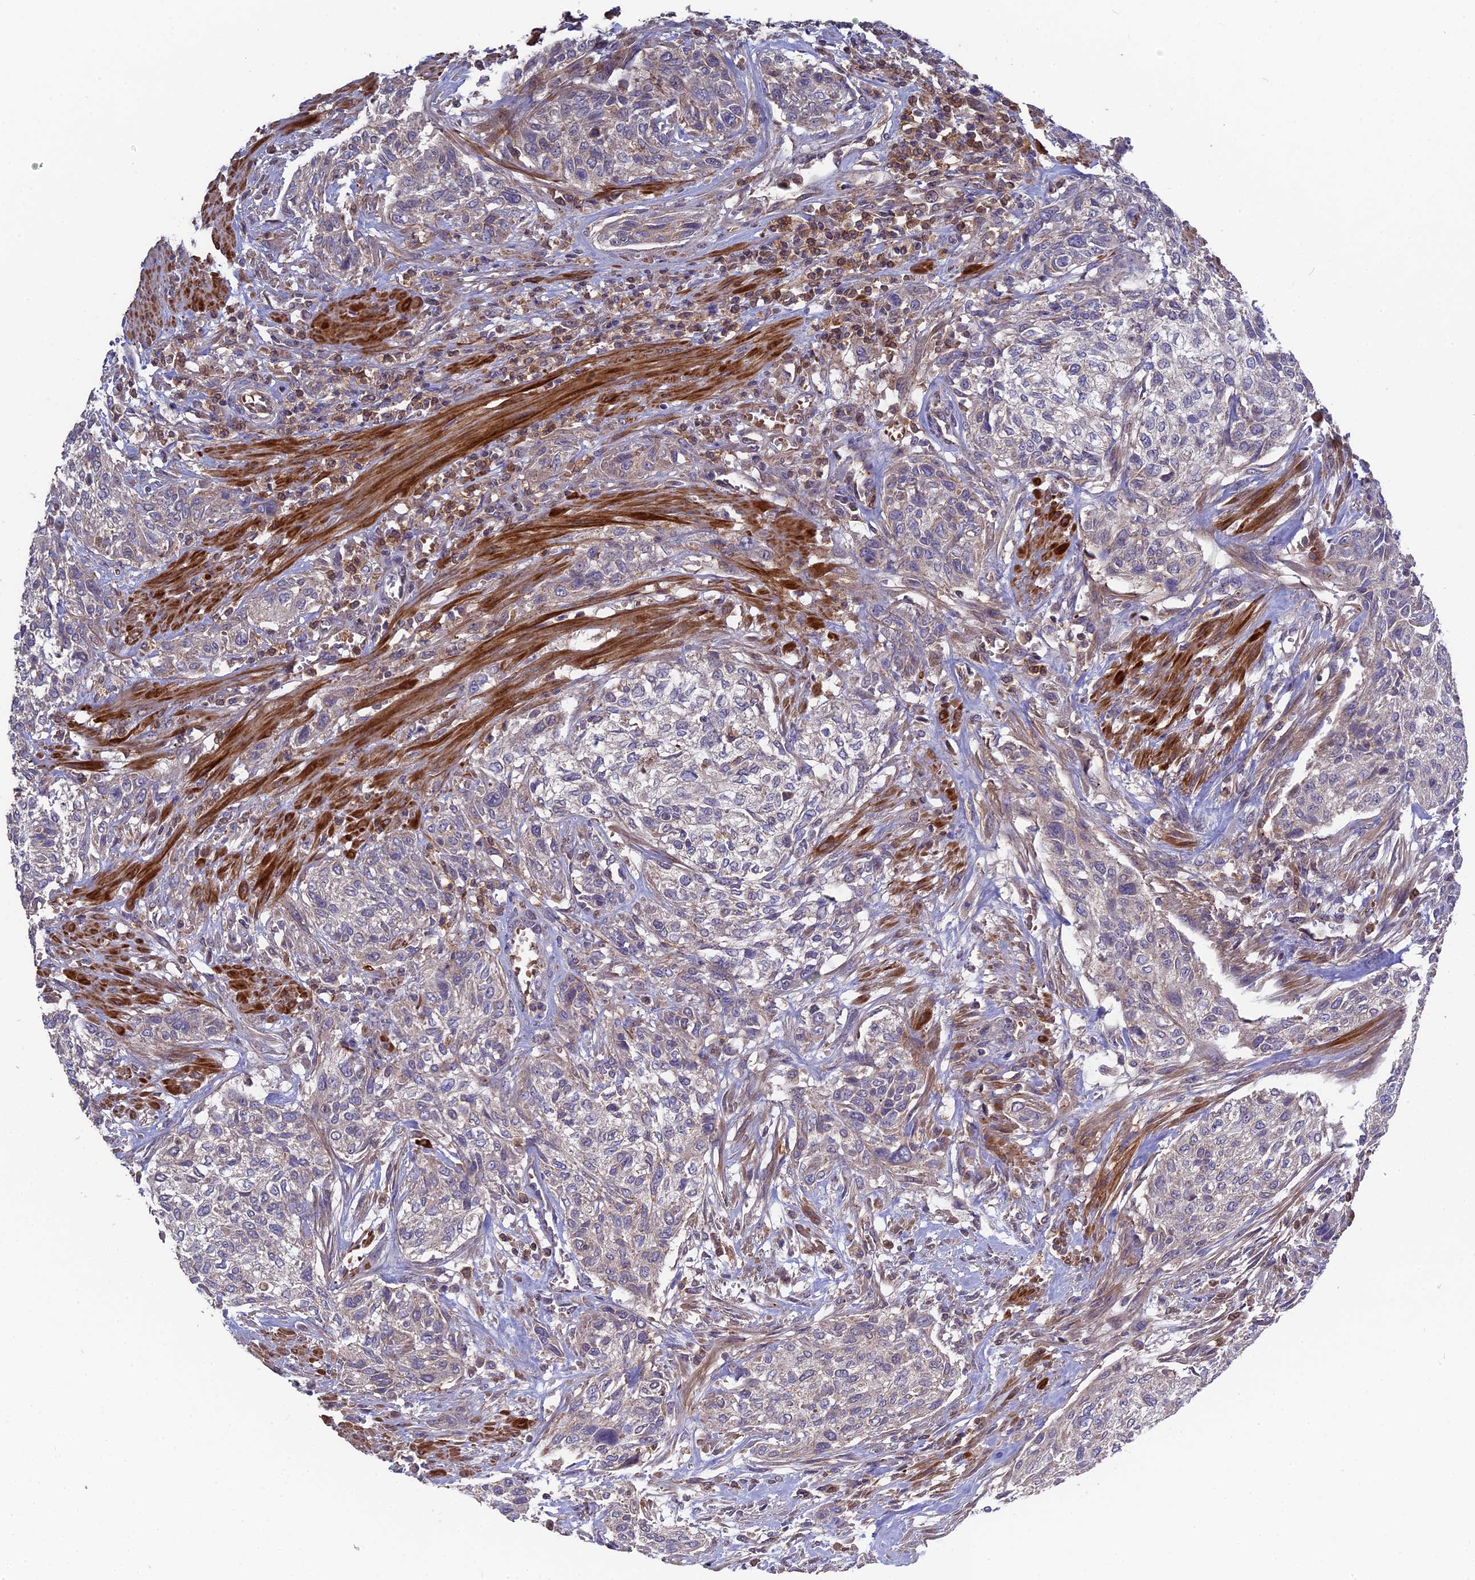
{"staining": {"intensity": "weak", "quantity": "<25%", "location": "cytoplasmic/membranous"}, "tissue": "urothelial cancer", "cell_type": "Tumor cells", "image_type": "cancer", "snomed": [{"axis": "morphology", "description": "Urothelial carcinoma, High grade"}, {"axis": "topography", "description": "Urinary bladder"}], "caption": "Immunohistochemical staining of human high-grade urothelial carcinoma reveals no significant expression in tumor cells.", "gene": "RPIA", "patient": {"sex": "male", "age": 35}}